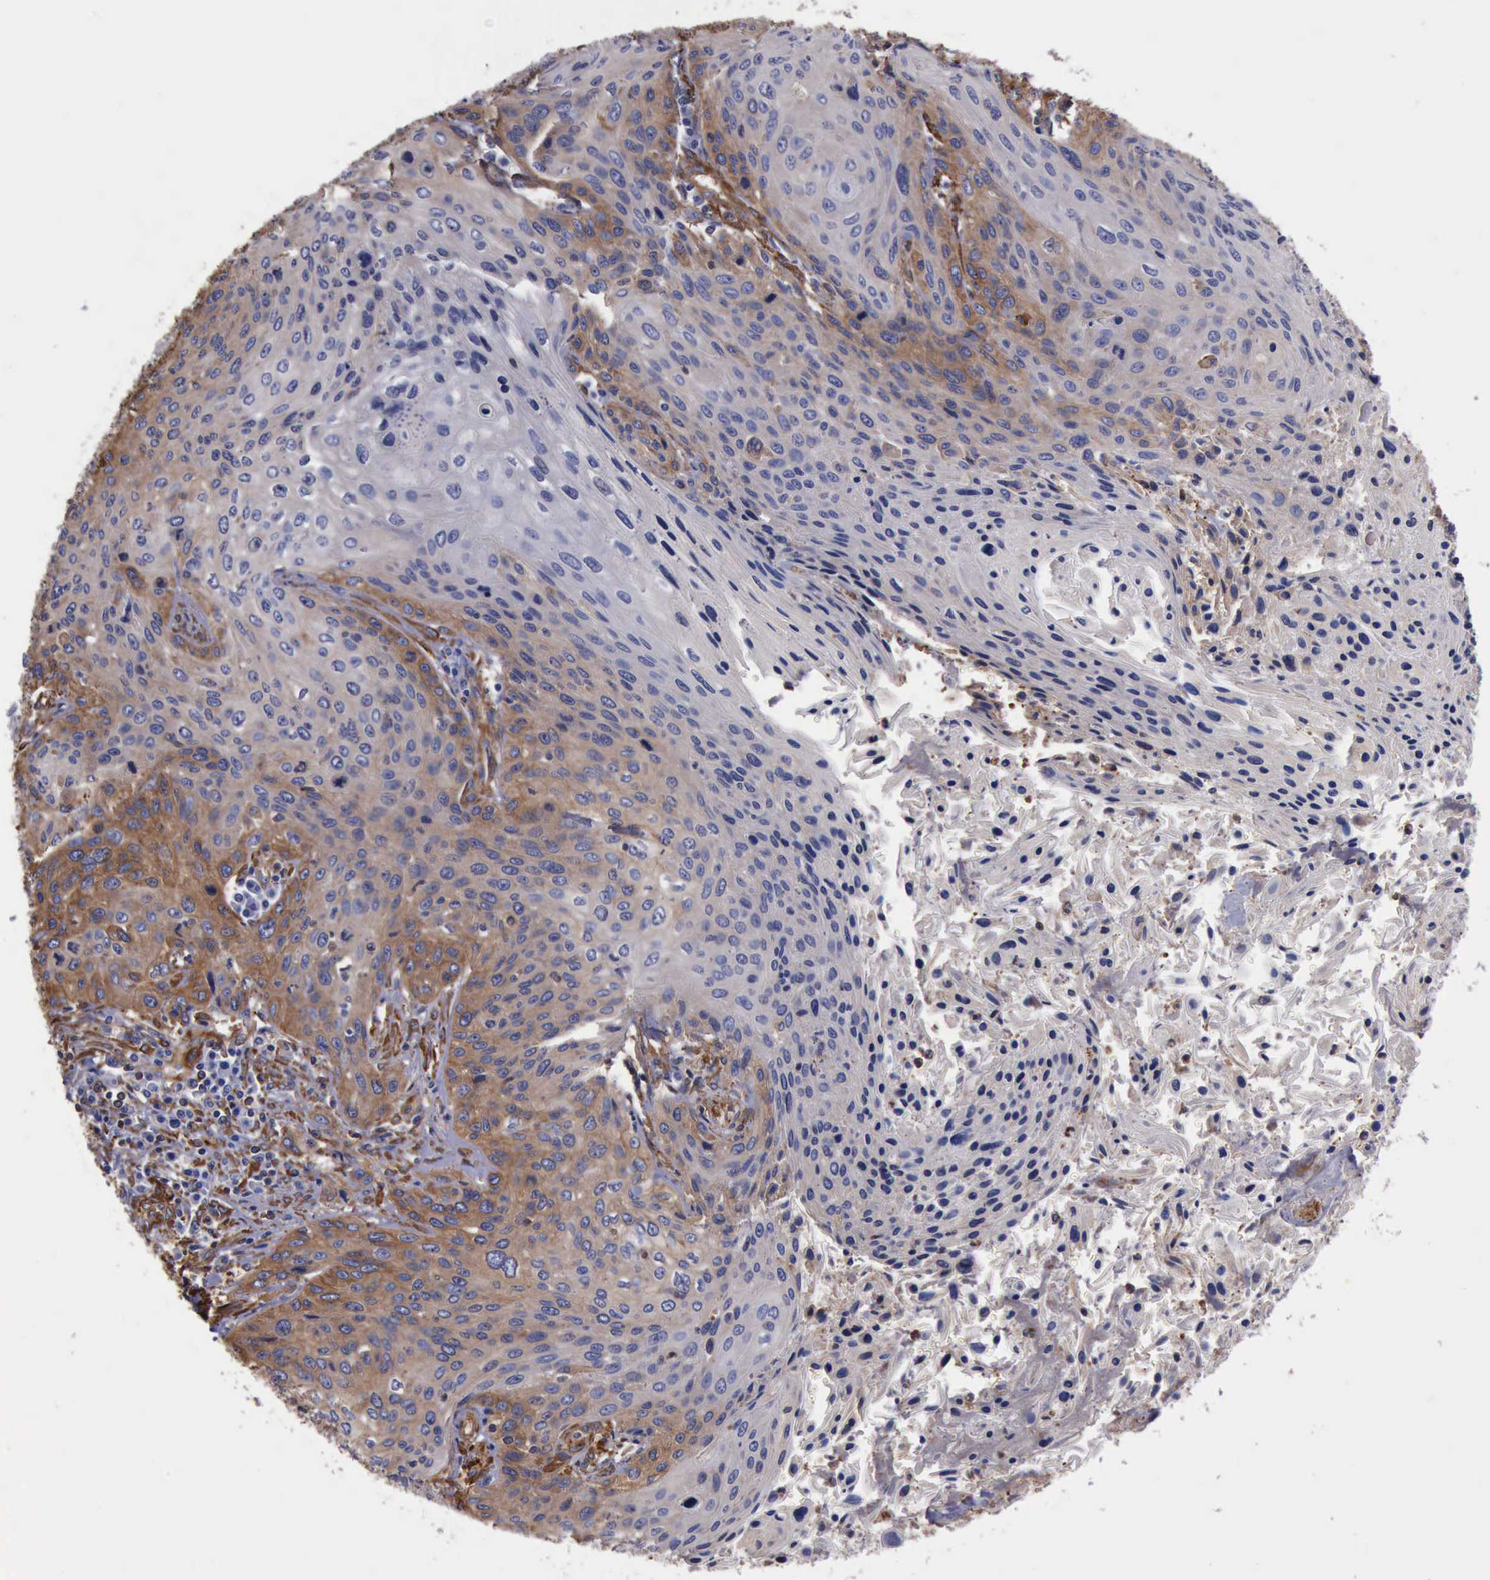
{"staining": {"intensity": "moderate", "quantity": "25%-75%", "location": "cytoplasmic/membranous"}, "tissue": "cervical cancer", "cell_type": "Tumor cells", "image_type": "cancer", "snomed": [{"axis": "morphology", "description": "Squamous cell carcinoma, NOS"}, {"axis": "topography", "description": "Cervix"}], "caption": "Human cervical squamous cell carcinoma stained with a brown dye reveals moderate cytoplasmic/membranous positive positivity in about 25%-75% of tumor cells.", "gene": "FLNA", "patient": {"sex": "female", "age": 32}}